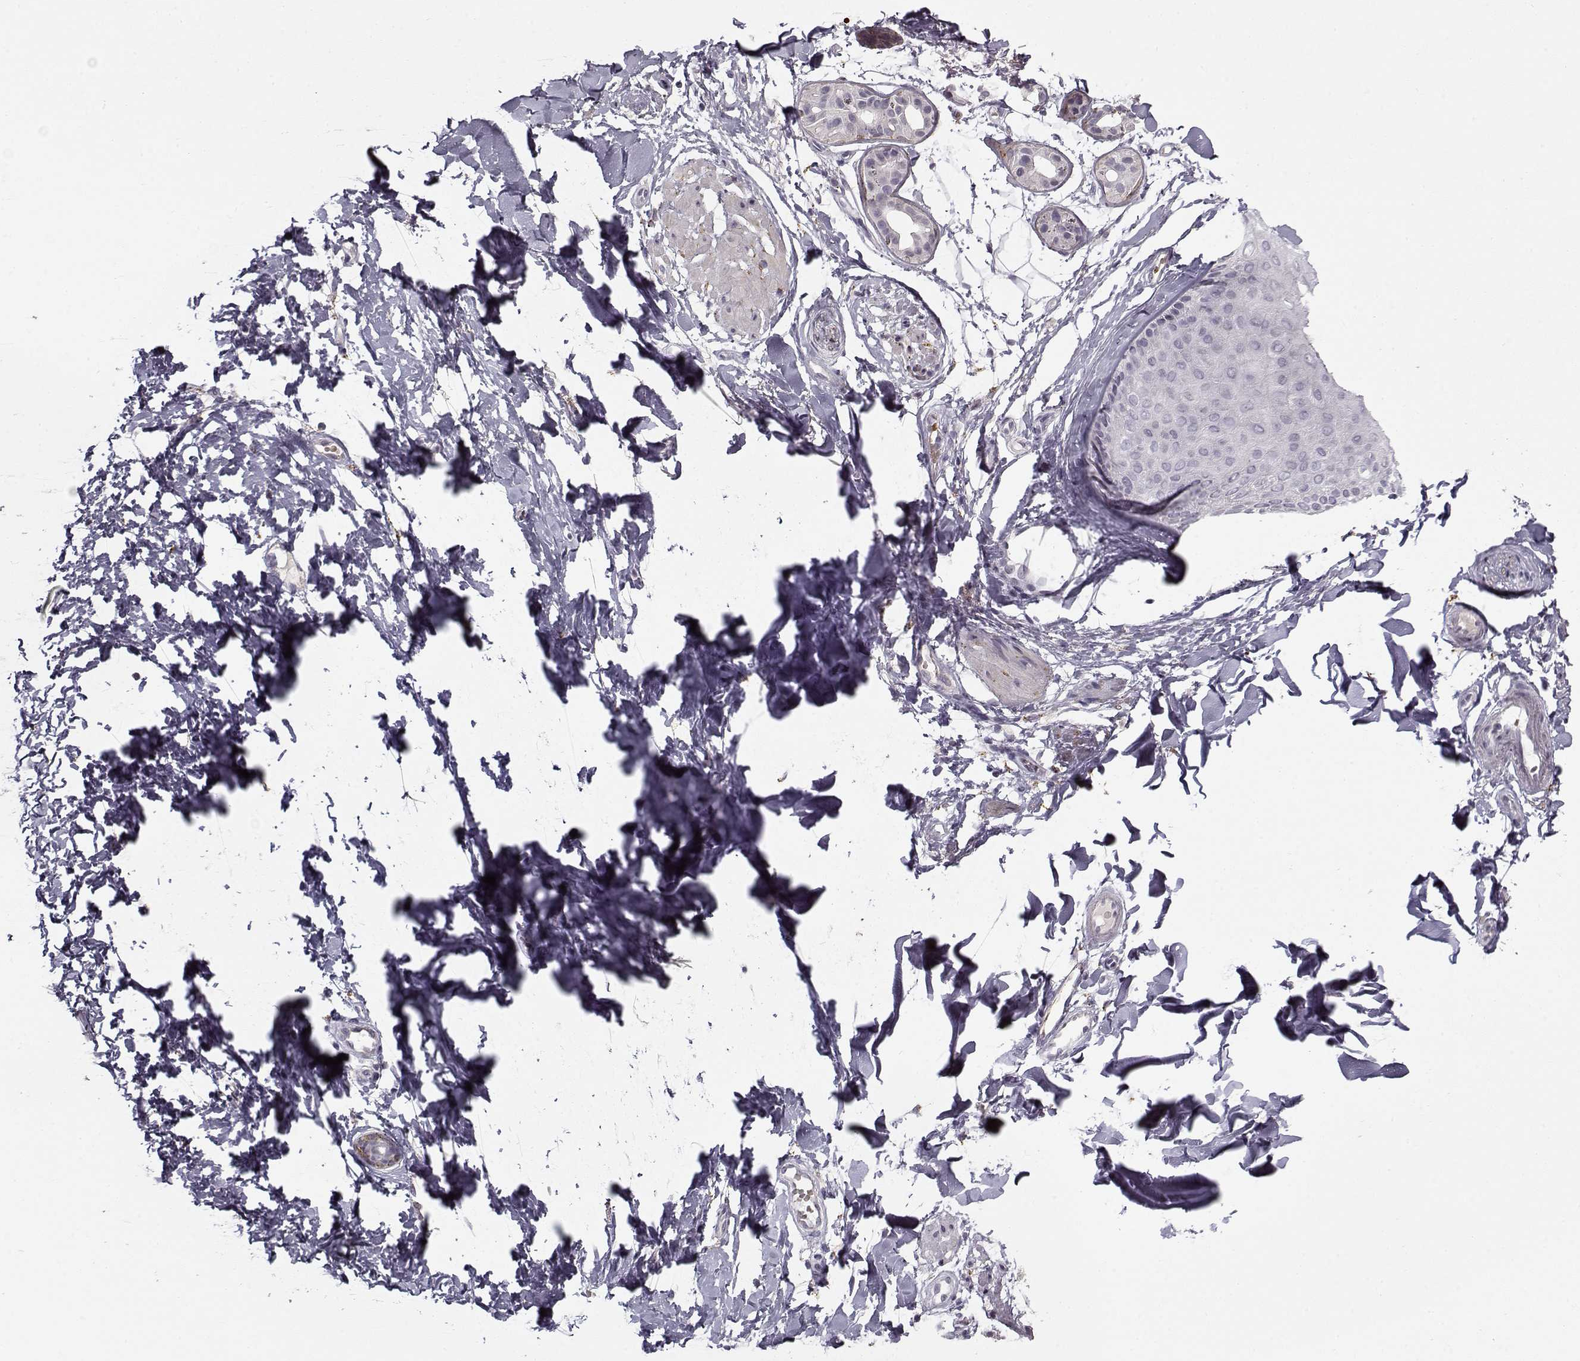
{"staining": {"intensity": "negative", "quantity": "none", "location": "none"}, "tissue": "skin cancer", "cell_type": "Tumor cells", "image_type": "cancer", "snomed": [{"axis": "morphology", "description": "Normal tissue, NOS"}, {"axis": "morphology", "description": "Basal cell carcinoma"}, {"axis": "topography", "description": "Skin"}], "caption": "This is an immunohistochemistry micrograph of human skin basal cell carcinoma. There is no staining in tumor cells.", "gene": "SNCA", "patient": {"sex": "male", "age": 84}}